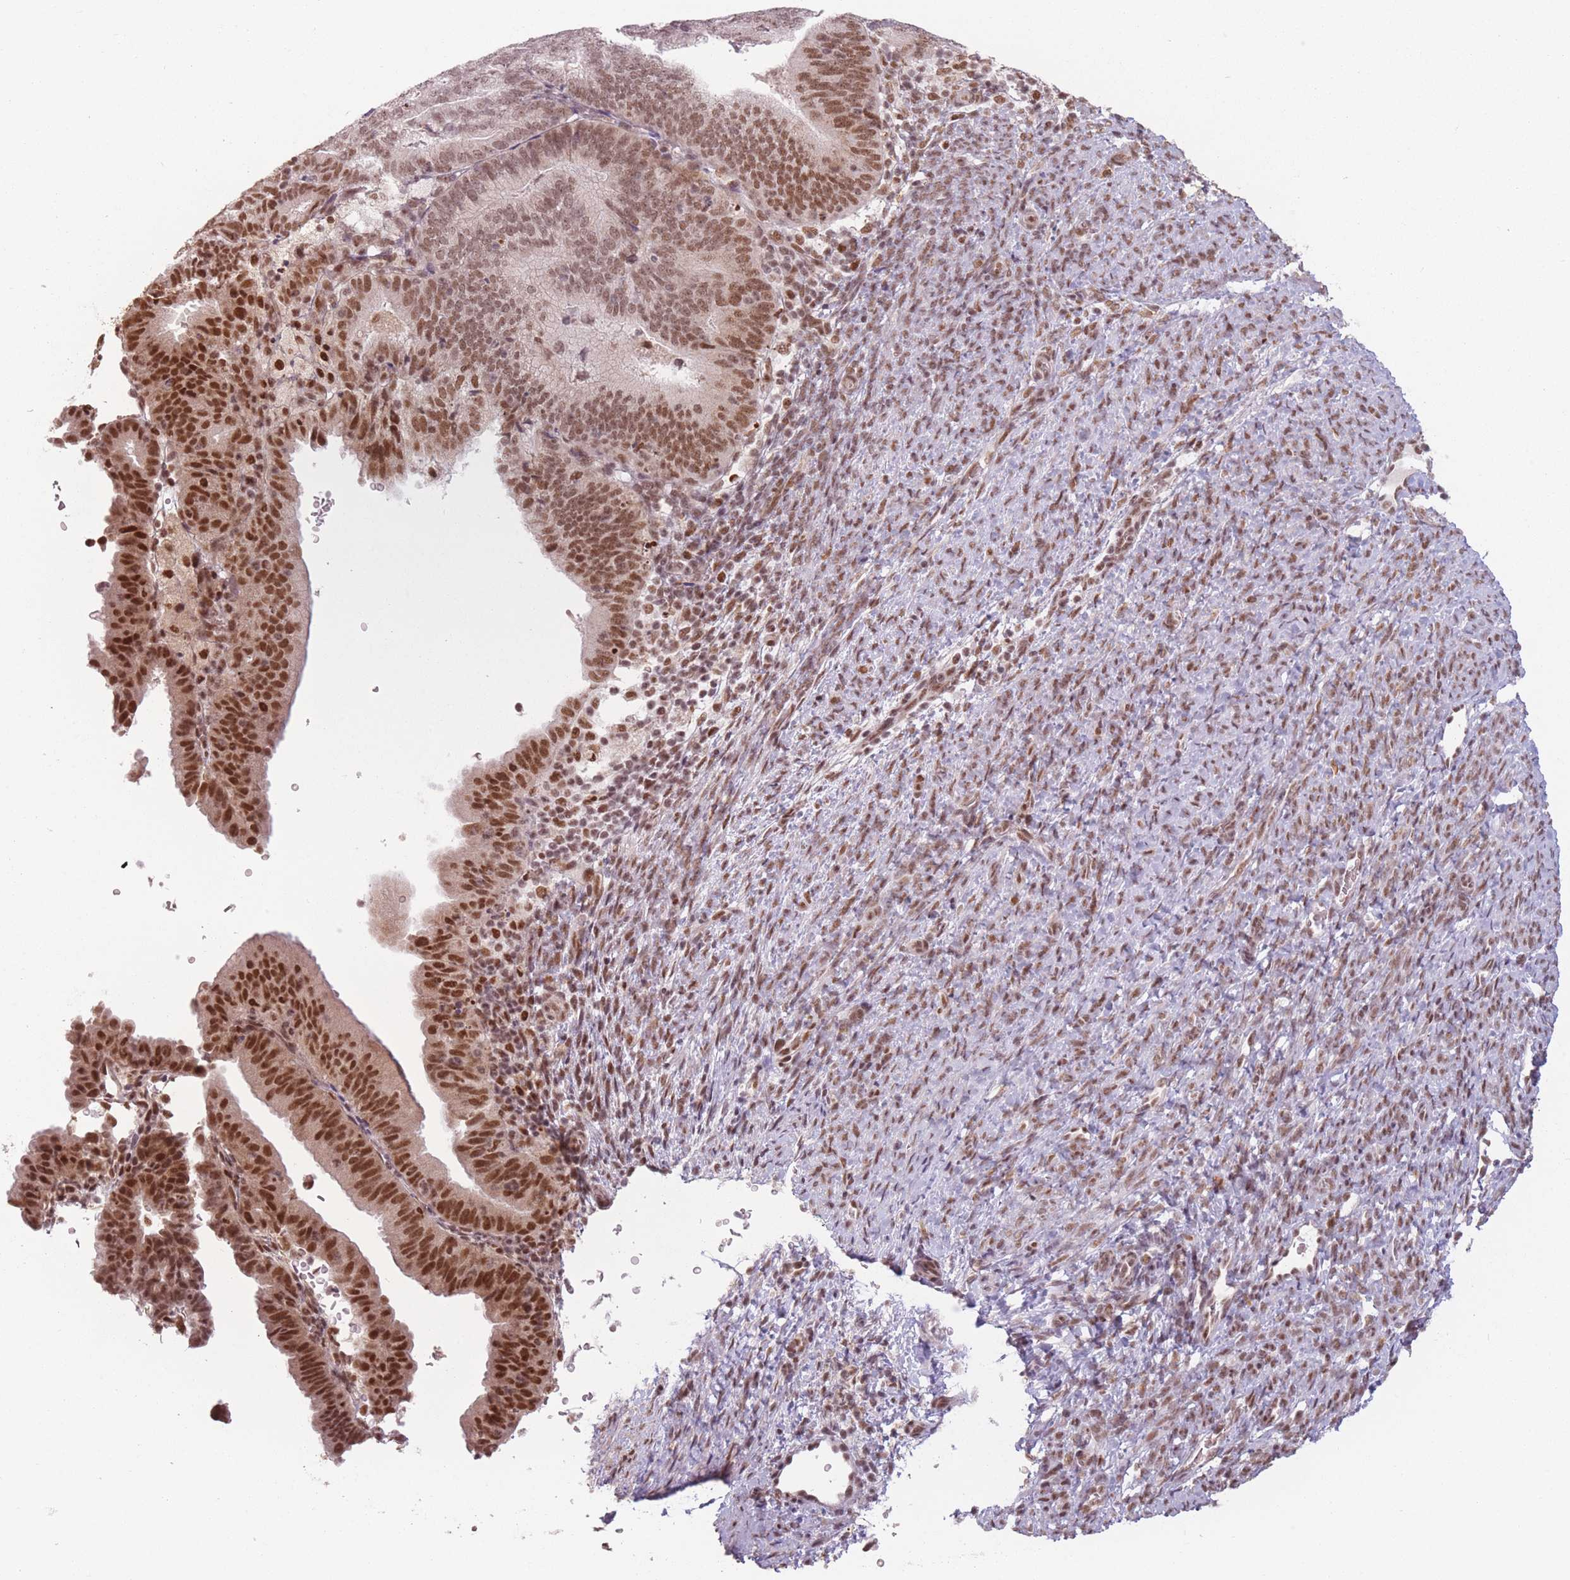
{"staining": {"intensity": "strong", "quantity": ">75%", "location": "nuclear"}, "tissue": "endometrial cancer", "cell_type": "Tumor cells", "image_type": "cancer", "snomed": [{"axis": "morphology", "description": "Adenocarcinoma, NOS"}, {"axis": "topography", "description": "Endometrium"}], "caption": "A brown stain labels strong nuclear positivity of a protein in human endometrial cancer (adenocarcinoma) tumor cells.", "gene": "SUPT6H", "patient": {"sex": "female", "age": 70}}